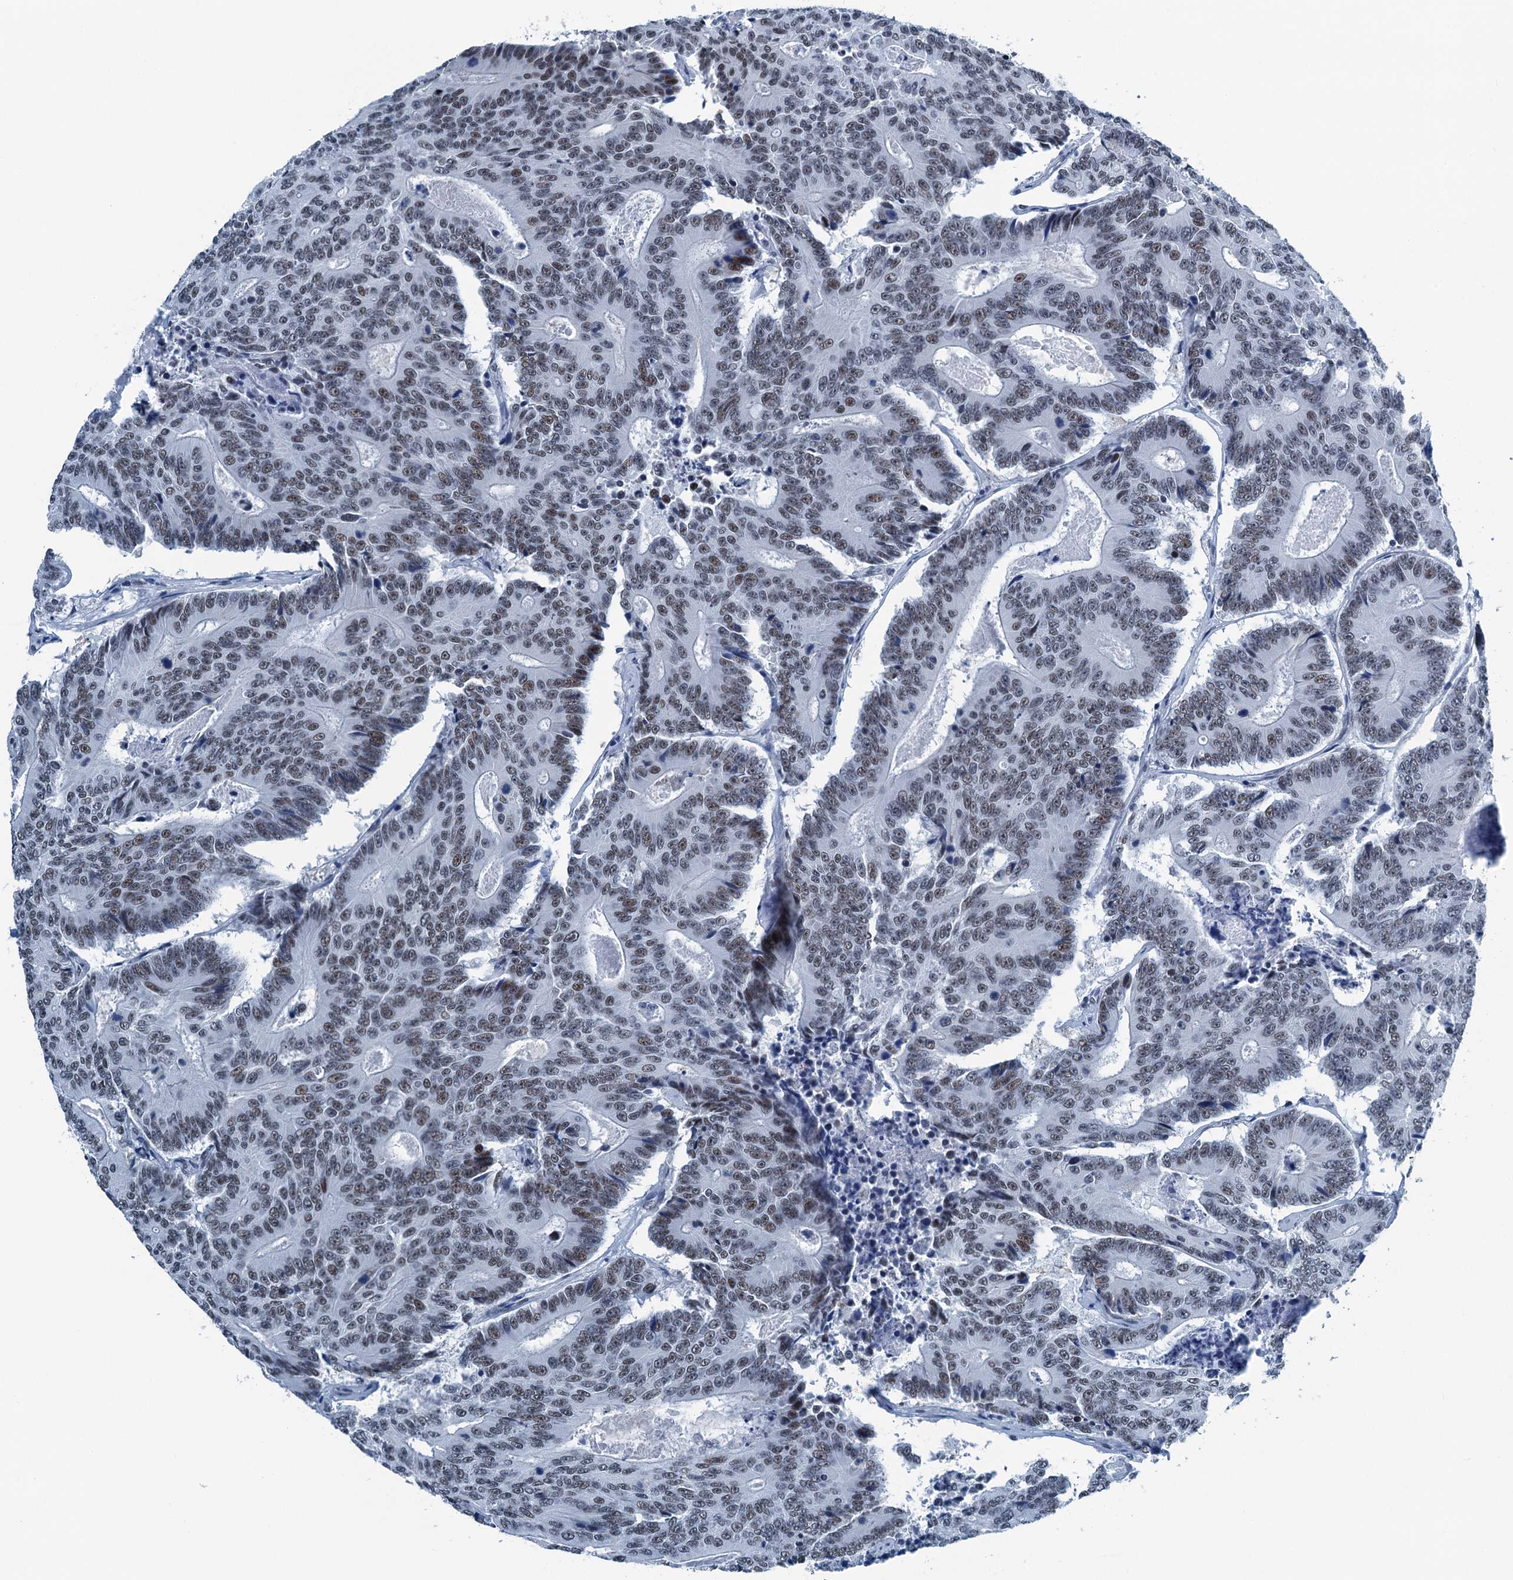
{"staining": {"intensity": "weak", "quantity": "<25%", "location": "nuclear"}, "tissue": "colorectal cancer", "cell_type": "Tumor cells", "image_type": "cancer", "snomed": [{"axis": "morphology", "description": "Adenocarcinoma, NOS"}, {"axis": "topography", "description": "Colon"}], "caption": "Immunohistochemistry micrograph of colorectal adenocarcinoma stained for a protein (brown), which demonstrates no positivity in tumor cells. (Brightfield microscopy of DAB IHC at high magnification).", "gene": "TRPT1", "patient": {"sex": "male", "age": 83}}